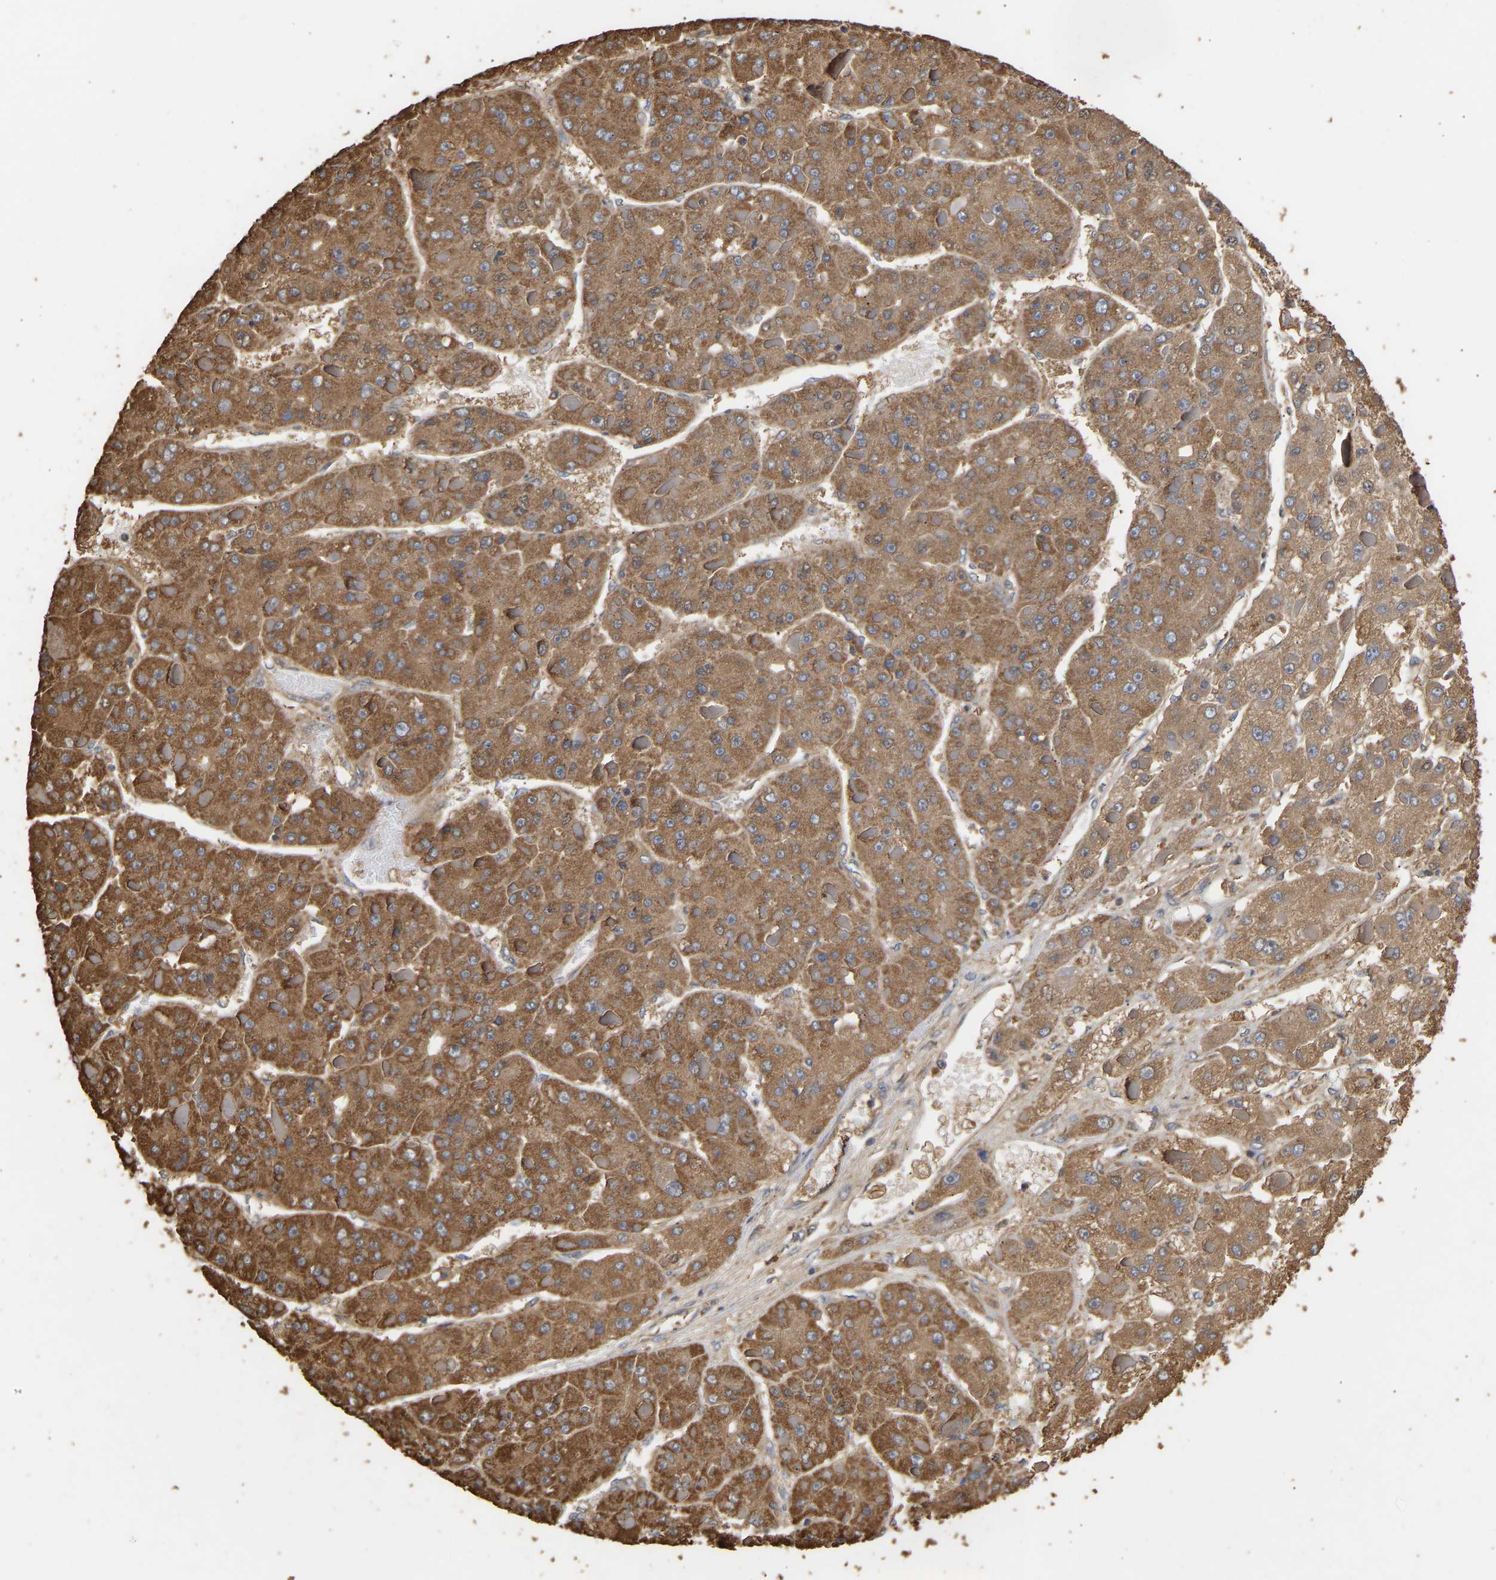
{"staining": {"intensity": "moderate", "quantity": ">75%", "location": "cytoplasmic/membranous"}, "tissue": "liver cancer", "cell_type": "Tumor cells", "image_type": "cancer", "snomed": [{"axis": "morphology", "description": "Carcinoma, Hepatocellular, NOS"}, {"axis": "topography", "description": "Liver"}], "caption": "Immunohistochemical staining of human liver hepatocellular carcinoma displays moderate cytoplasmic/membranous protein expression in approximately >75% of tumor cells.", "gene": "ZNF26", "patient": {"sex": "female", "age": 73}}